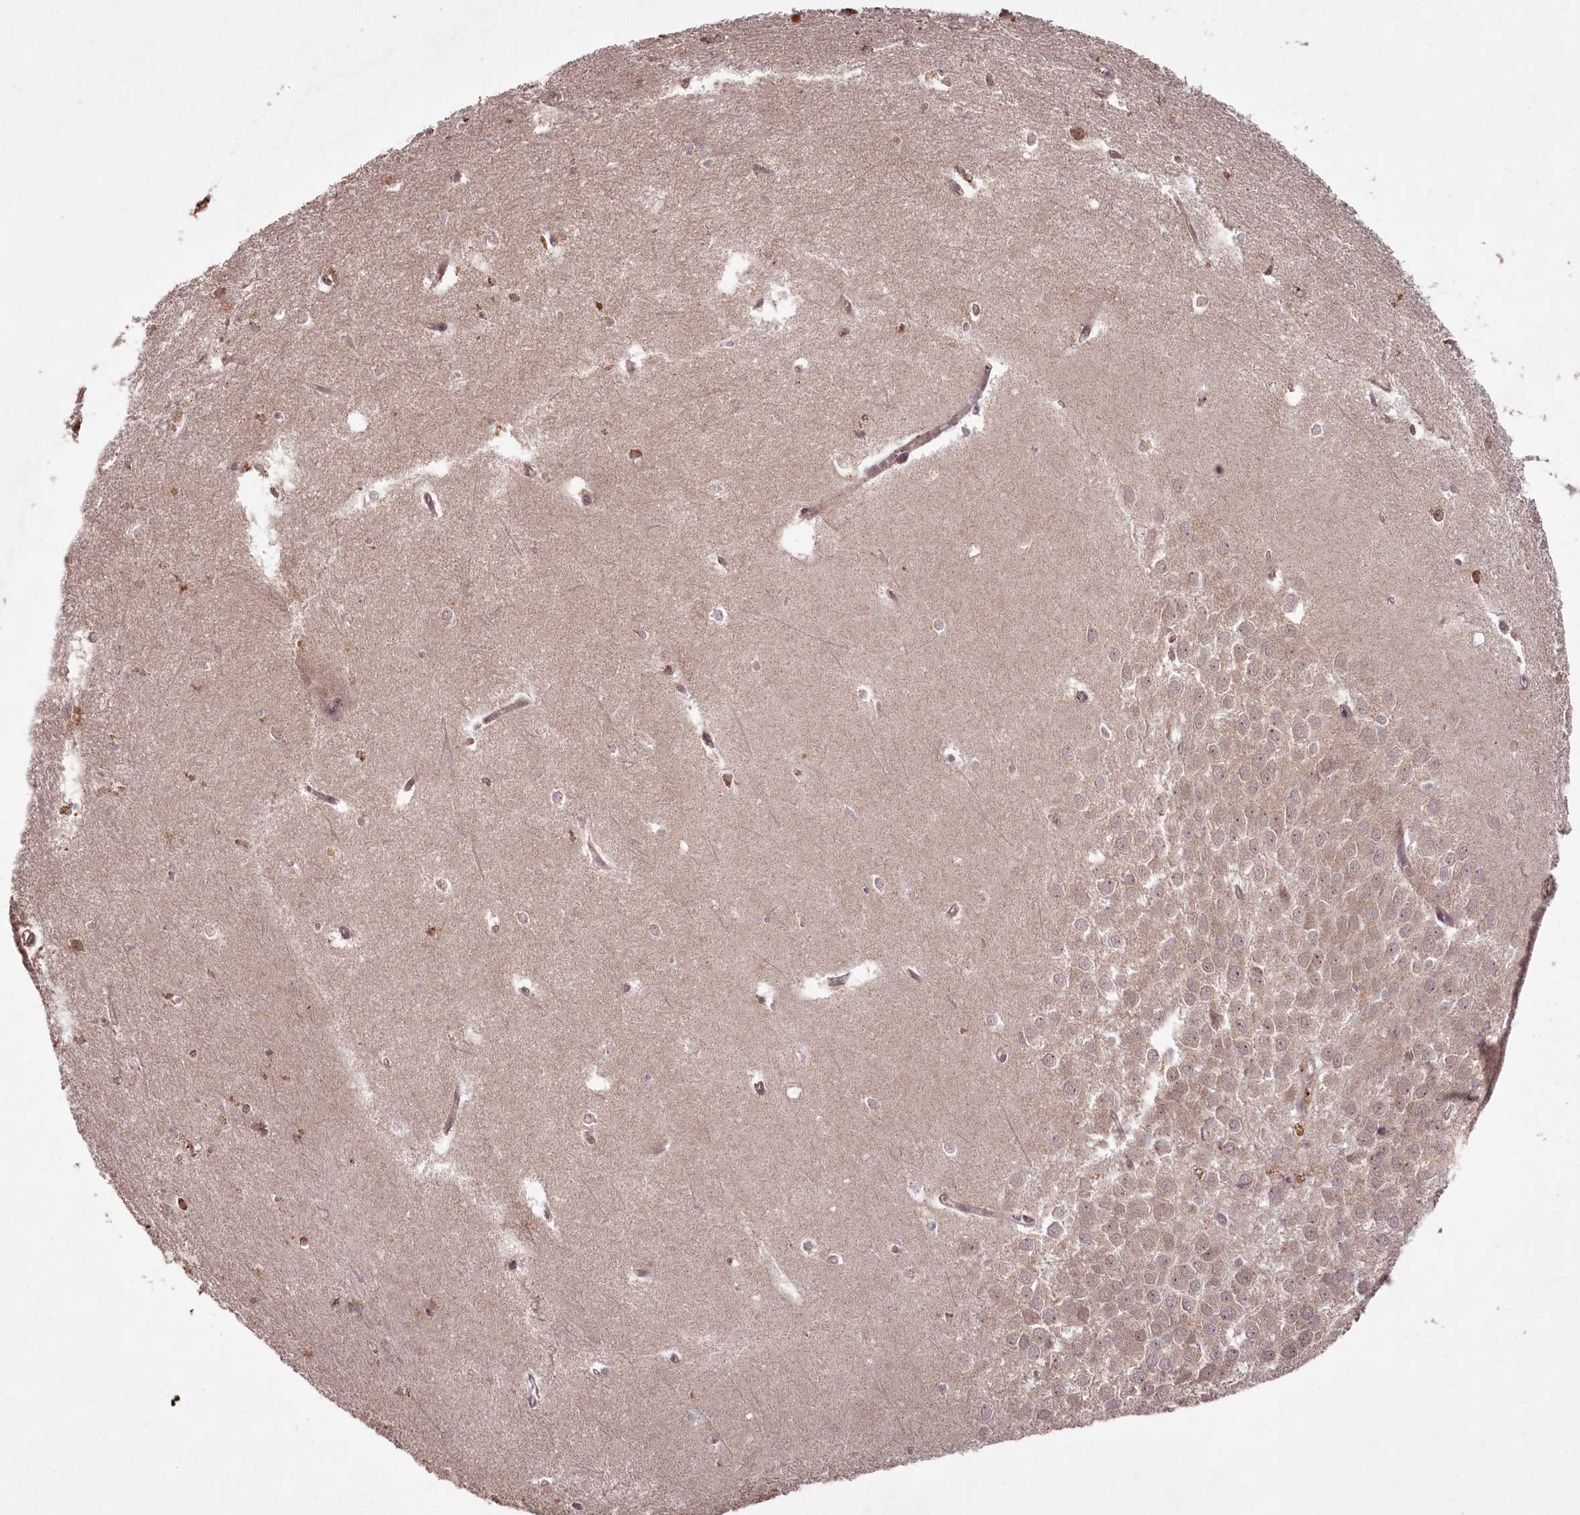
{"staining": {"intensity": "moderate", "quantity": "<25%", "location": "cytoplasmic/membranous"}, "tissue": "hippocampus", "cell_type": "Glial cells", "image_type": "normal", "snomed": [{"axis": "morphology", "description": "Normal tissue, NOS"}, {"axis": "topography", "description": "Hippocampus"}], "caption": "IHC image of normal hippocampus: human hippocampus stained using IHC exhibits low levels of moderate protein expression localized specifically in the cytoplasmic/membranous of glial cells, appearing as a cytoplasmic/membranous brown color.", "gene": "PCBP2", "patient": {"sex": "female", "age": 64}}